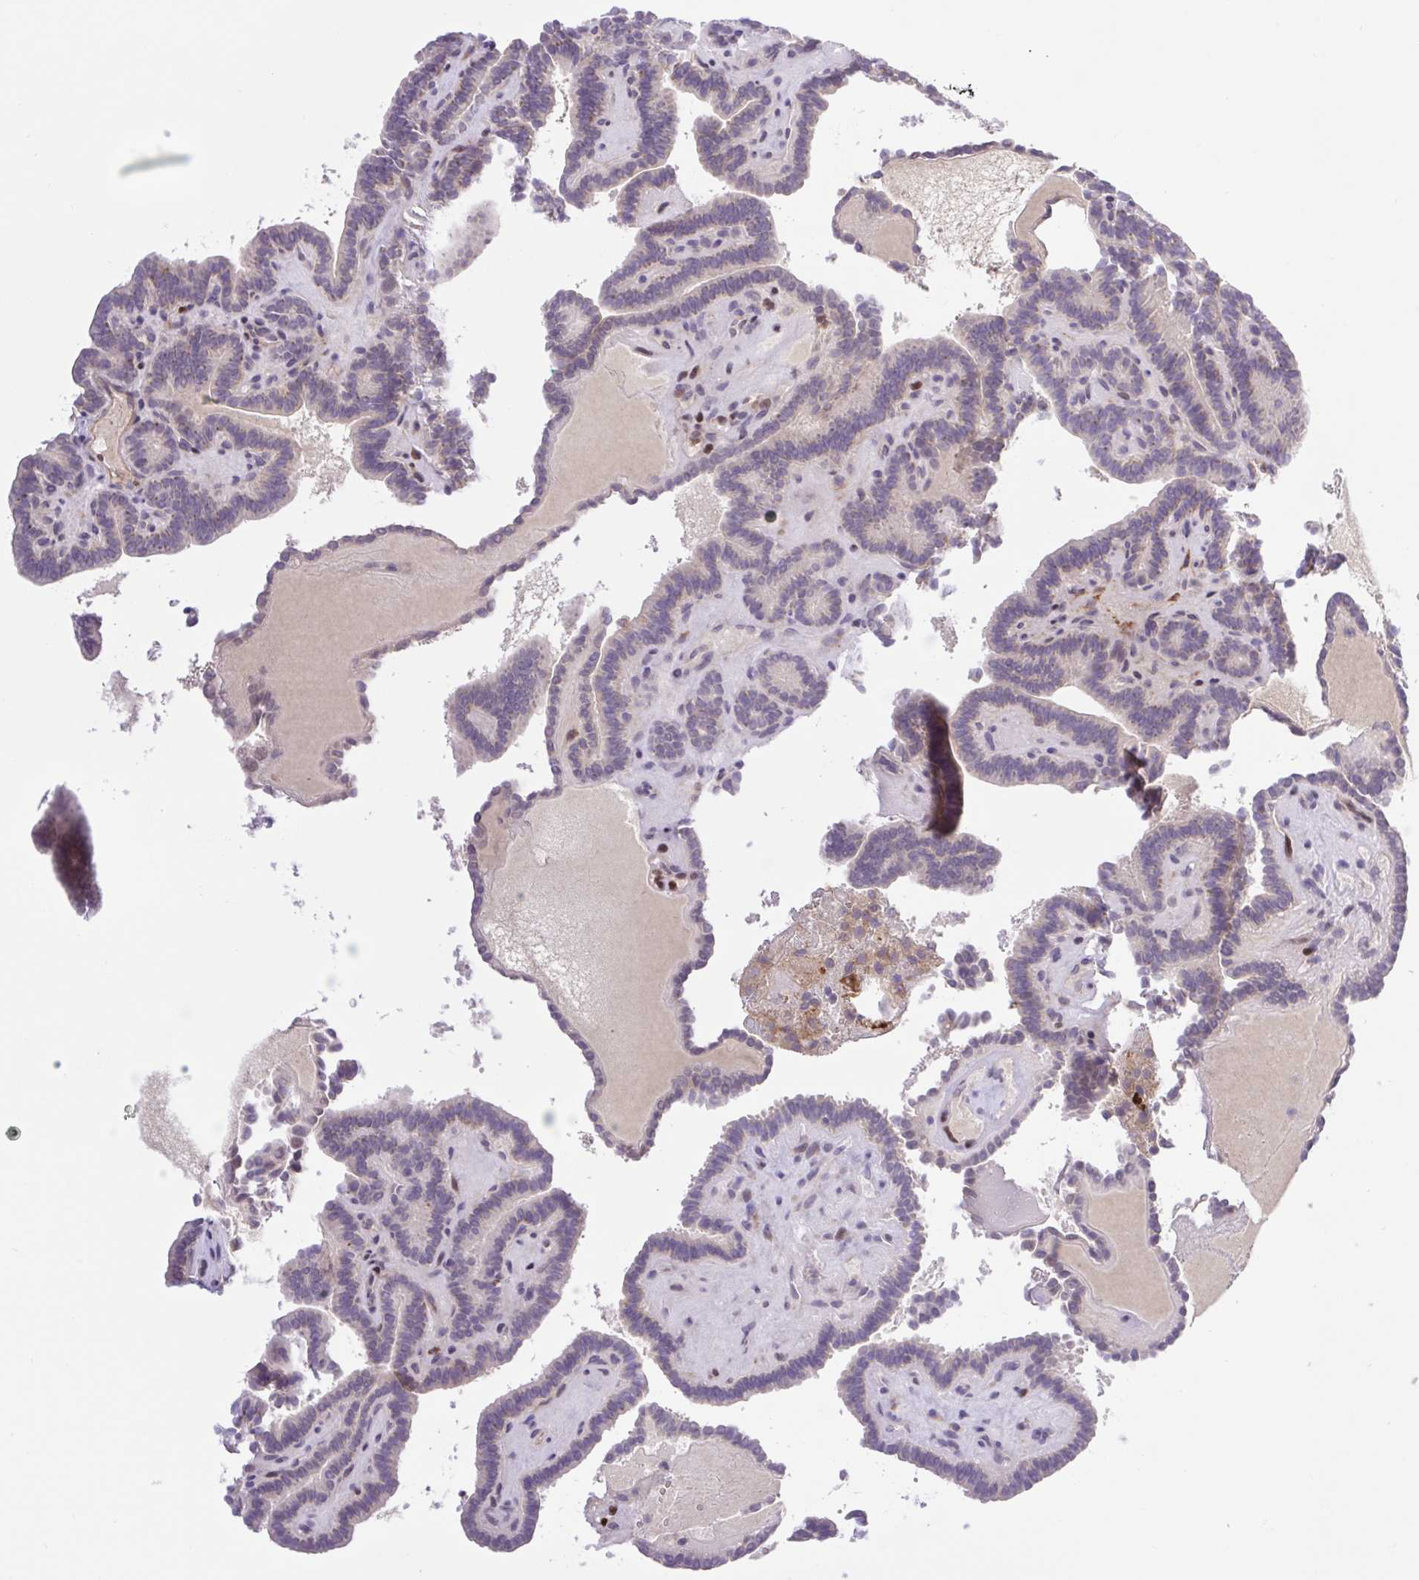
{"staining": {"intensity": "negative", "quantity": "none", "location": "none"}, "tissue": "thyroid cancer", "cell_type": "Tumor cells", "image_type": "cancer", "snomed": [{"axis": "morphology", "description": "Papillary adenocarcinoma, NOS"}, {"axis": "topography", "description": "Thyroid gland"}], "caption": "Thyroid cancer stained for a protein using immunohistochemistry displays no positivity tumor cells.", "gene": "ERG", "patient": {"sex": "female", "age": 21}}